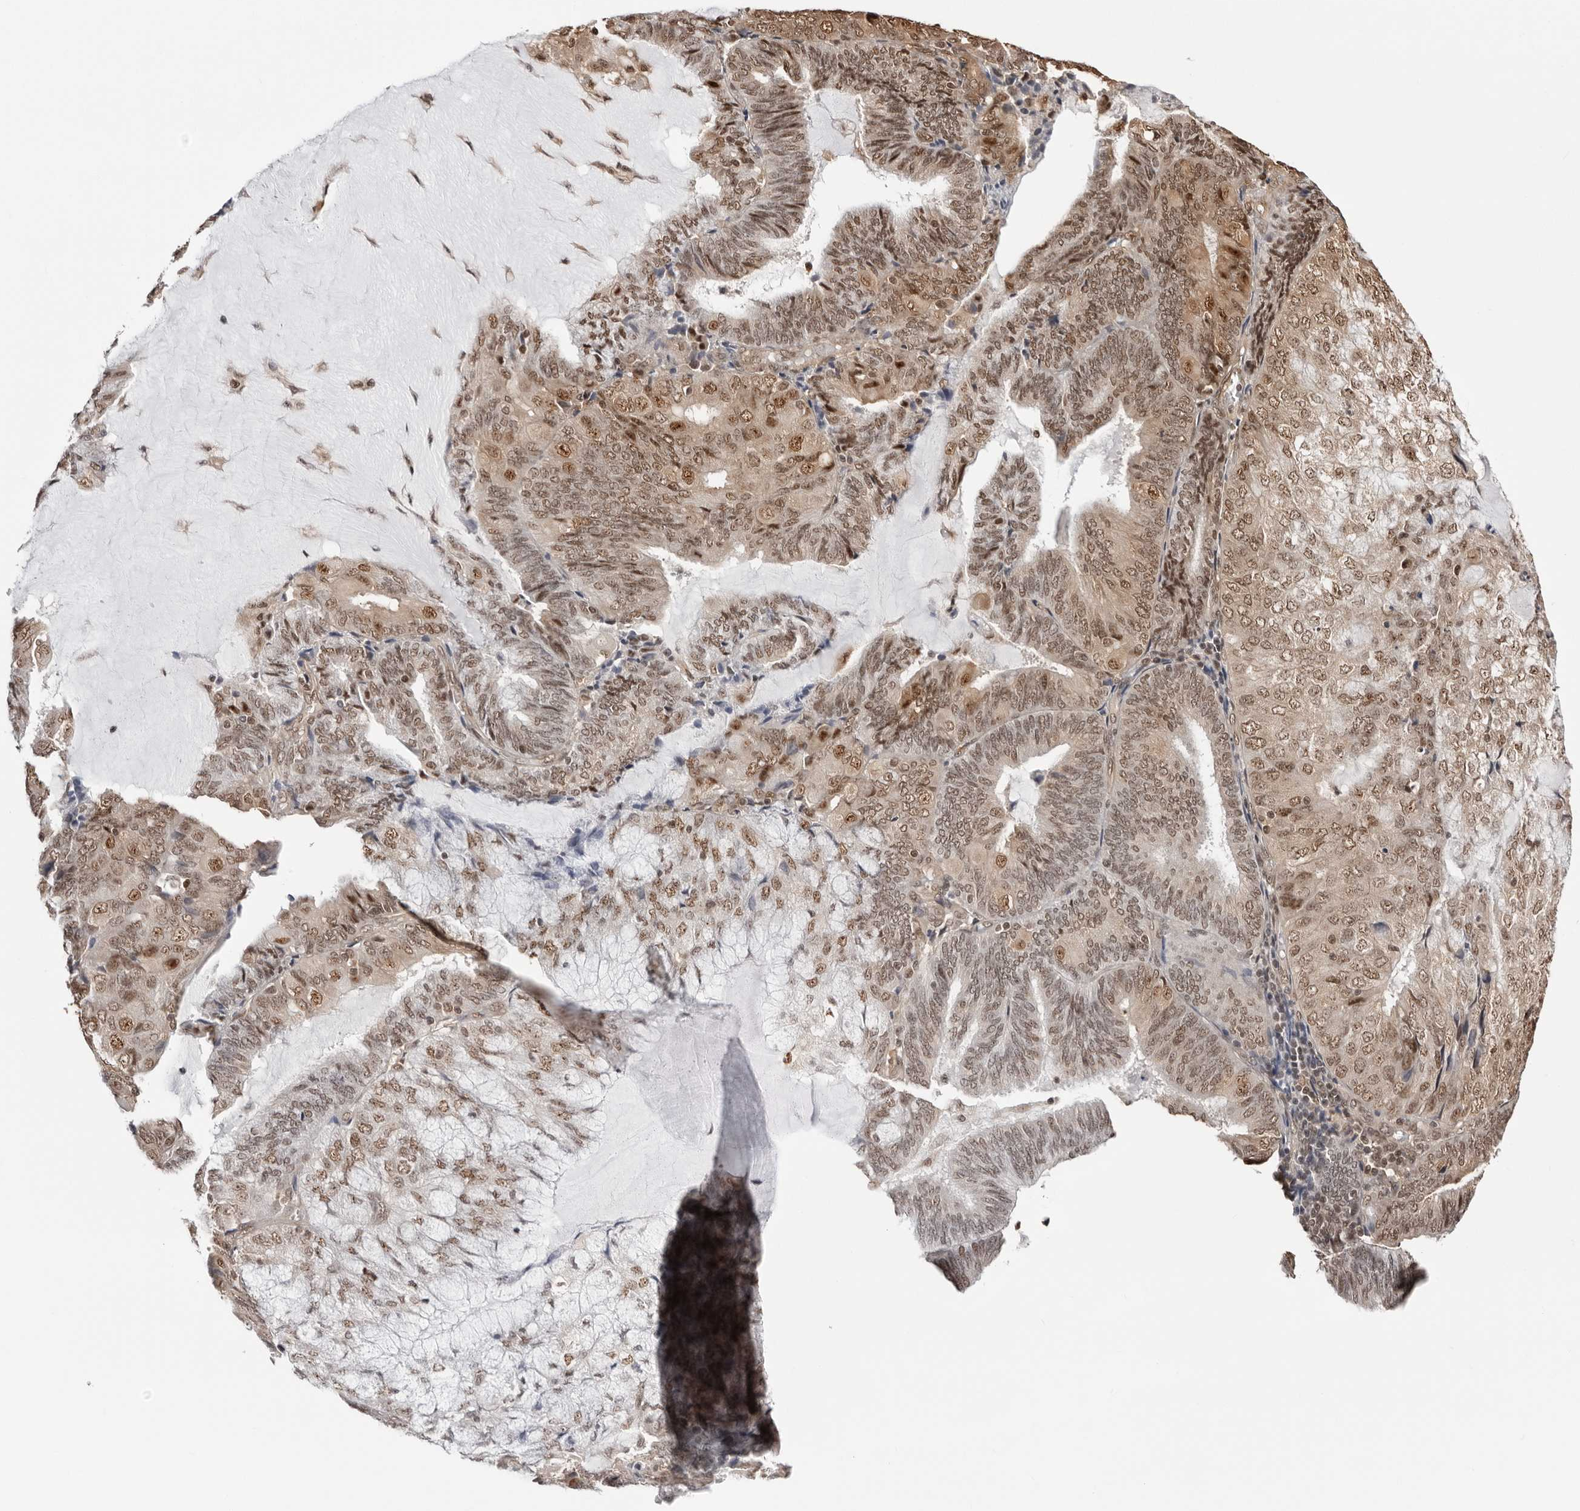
{"staining": {"intensity": "moderate", "quantity": "<25%", "location": "nuclear"}, "tissue": "endometrial cancer", "cell_type": "Tumor cells", "image_type": "cancer", "snomed": [{"axis": "morphology", "description": "Adenocarcinoma, NOS"}, {"axis": "topography", "description": "Endometrium"}], "caption": "Approximately <25% of tumor cells in human endometrial cancer show moderate nuclear protein staining as visualized by brown immunohistochemical staining.", "gene": "SDE2", "patient": {"sex": "female", "age": 81}}